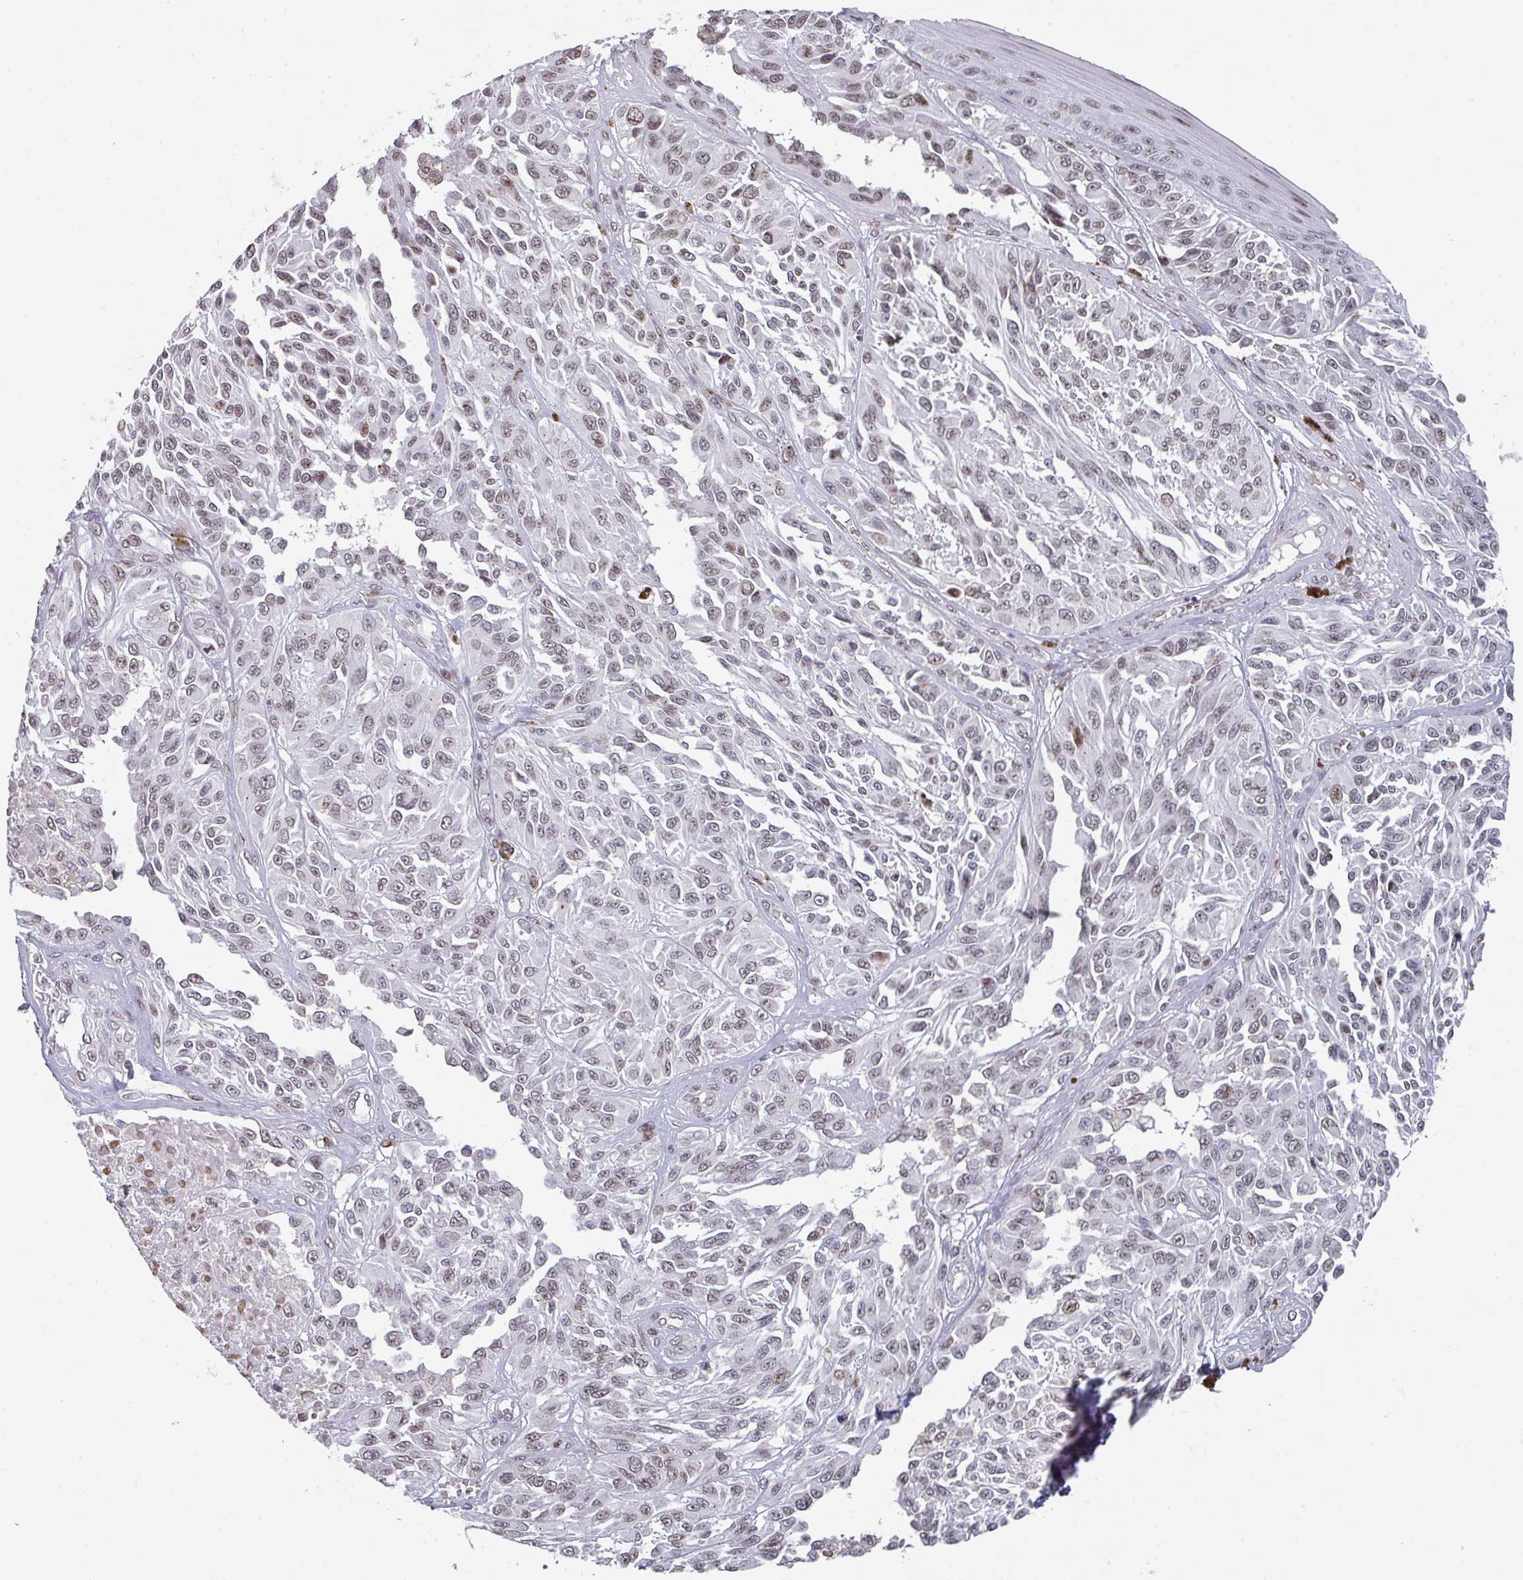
{"staining": {"intensity": "weak", "quantity": ">75%", "location": "nuclear"}, "tissue": "melanoma", "cell_type": "Tumor cells", "image_type": "cancer", "snomed": [{"axis": "morphology", "description": "Malignant melanoma, NOS"}, {"axis": "topography", "description": "Skin"}], "caption": "Immunohistochemical staining of melanoma reveals low levels of weak nuclear positivity in about >75% of tumor cells.", "gene": "RASAL3", "patient": {"sex": "male", "age": 94}}